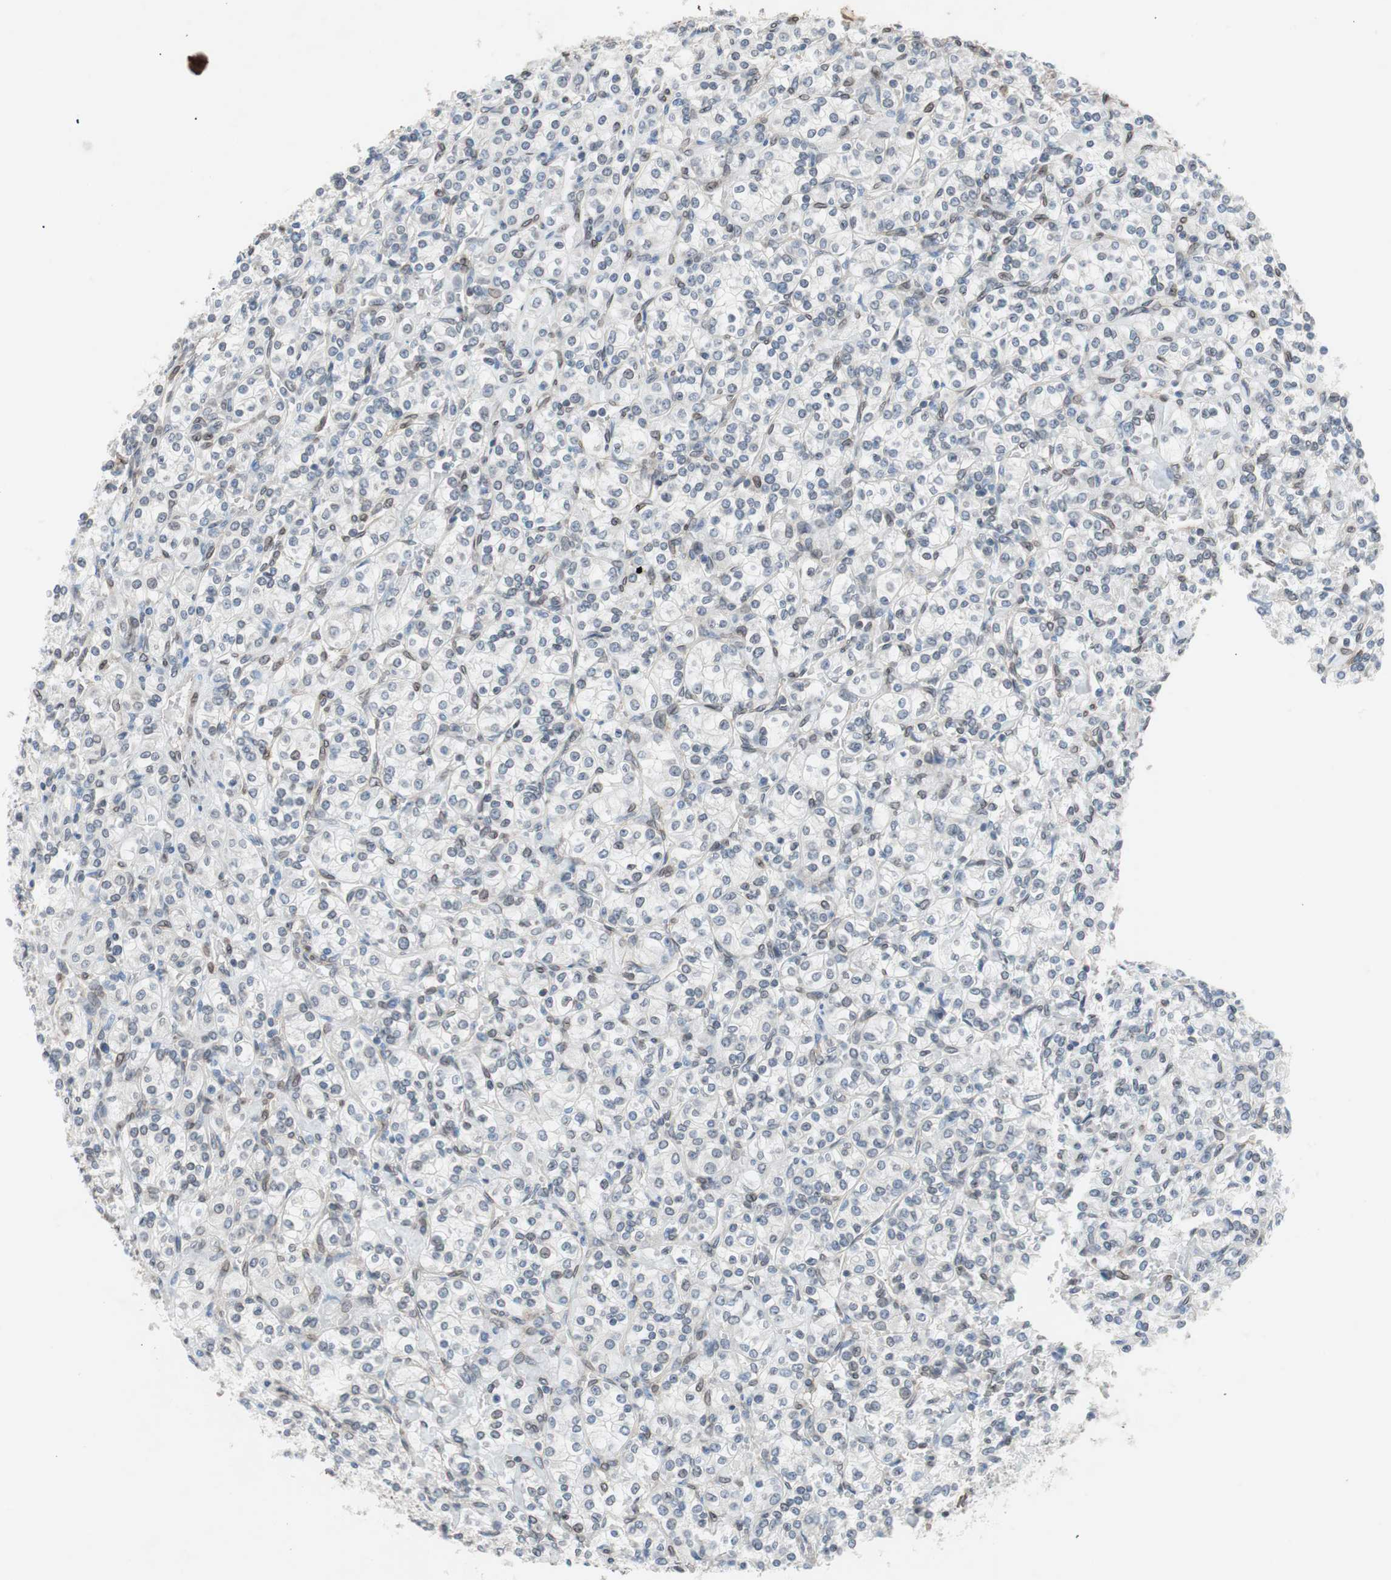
{"staining": {"intensity": "negative", "quantity": "none", "location": "none"}, "tissue": "renal cancer", "cell_type": "Tumor cells", "image_type": "cancer", "snomed": [{"axis": "morphology", "description": "Adenocarcinoma, NOS"}, {"axis": "topography", "description": "Kidney"}], "caption": "This is a image of immunohistochemistry staining of adenocarcinoma (renal), which shows no positivity in tumor cells. Nuclei are stained in blue.", "gene": "ARNT2", "patient": {"sex": "male", "age": 77}}